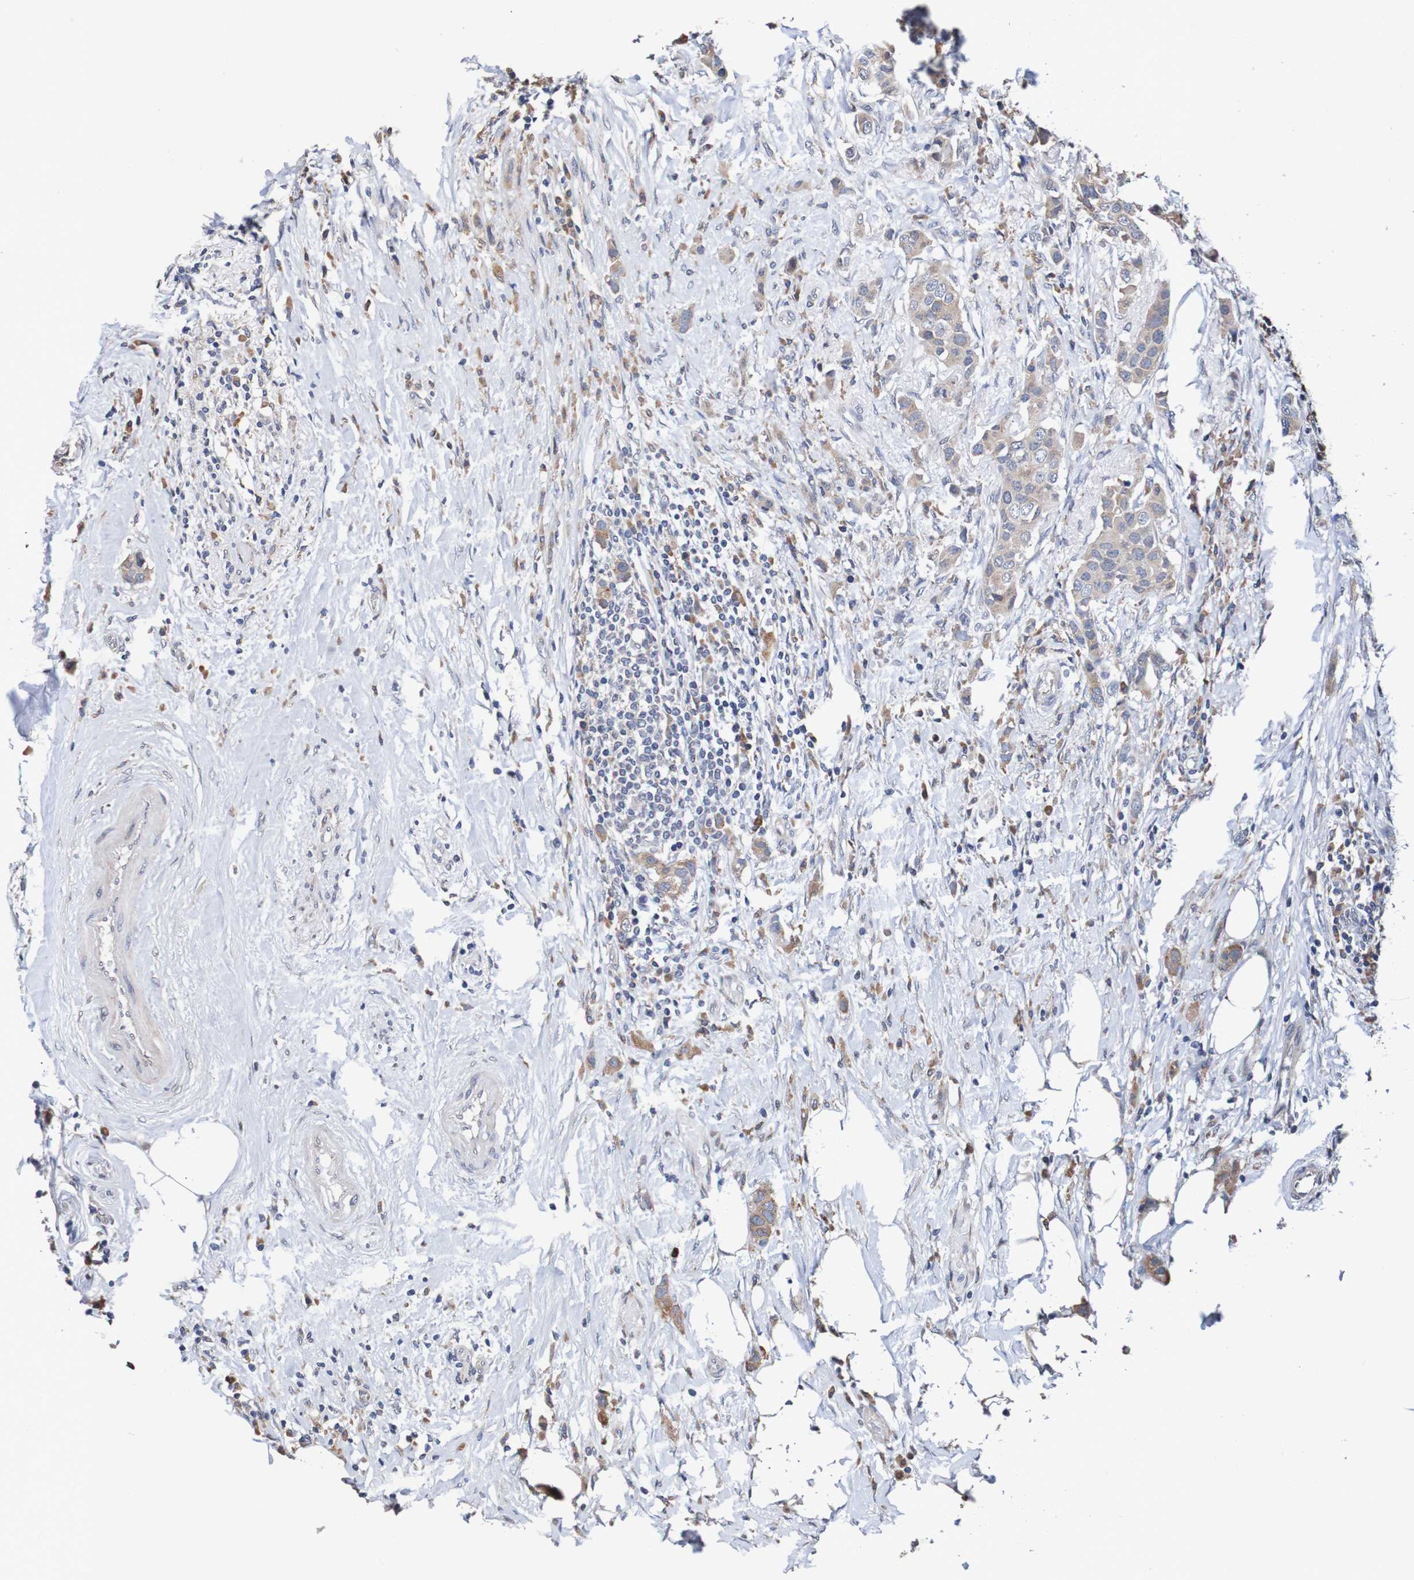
{"staining": {"intensity": "moderate", "quantity": ">75%", "location": "cytoplasmic/membranous"}, "tissue": "breast cancer", "cell_type": "Tumor cells", "image_type": "cancer", "snomed": [{"axis": "morphology", "description": "Normal tissue, NOS"}, {"axis": "morphology", "description": "Duct carcinoma"}, {"axis": "topography", "description": "Breast"}], "caption": "A brown stain highlights moderate cytoplasmic/membranous expression of a protein in human breast cancer tumor cells.", "gene": "FIBP", "patient": {"sex": "female", "age": 50}}